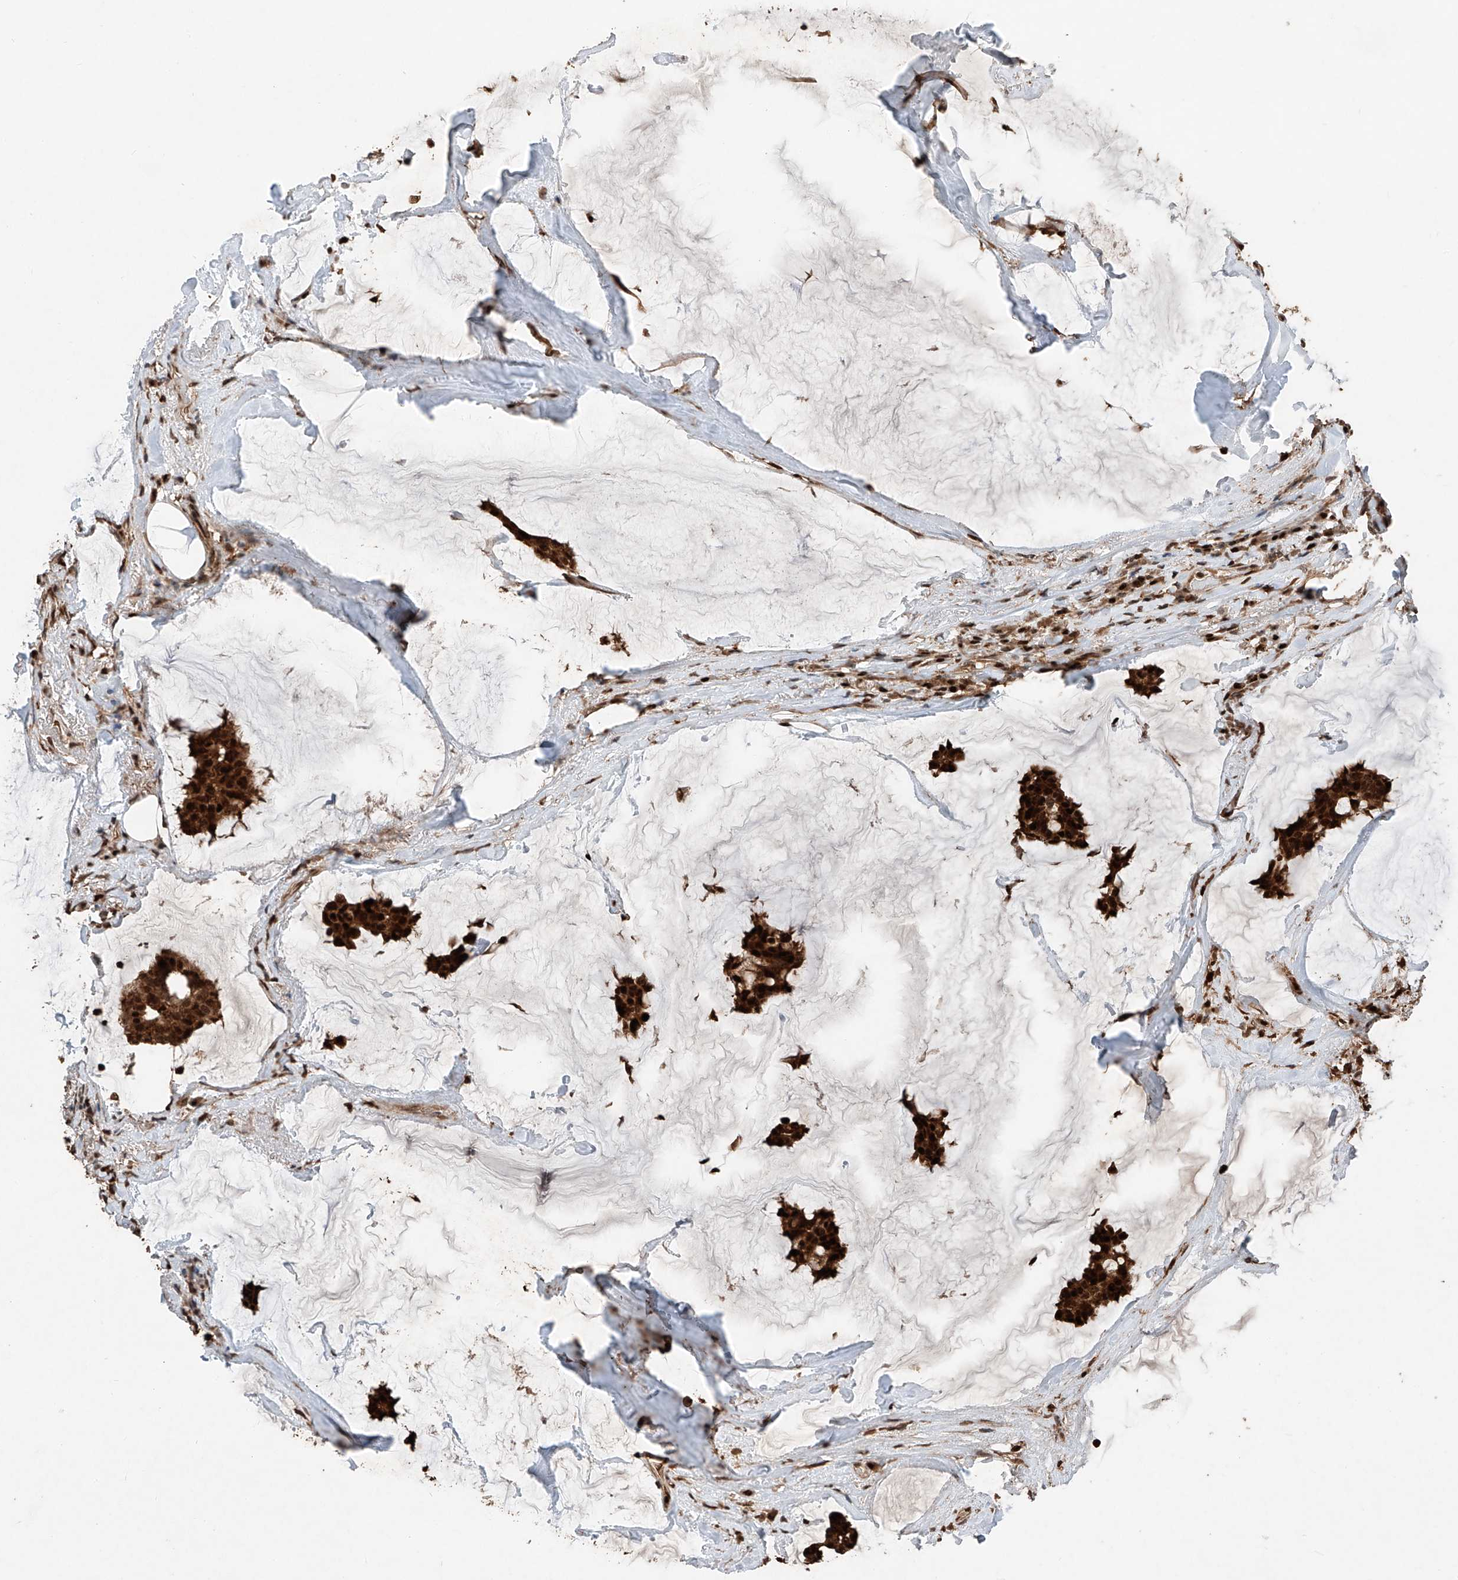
{"staining": {"intensity": "strong", "quantity": ">75%", "location": "cytoplasmic/membranous,nuclear"}, "tissue": "breast cancer", "cell_type": "Tumor cells", "image_type": "cancer", "snomed": [{"axis": "morphology", "description": "Duct carcinoma"}, {"axis": "topography", "description": "Breast"}], "caption": "Infiltrating ductal carcinoma (breast) stained for a protein reveals strong cytoplasmic/membranous and nuclear positivity in tumor cells.", "gene": "RMND1", "patient": {"sex": "female", "age": 93}}